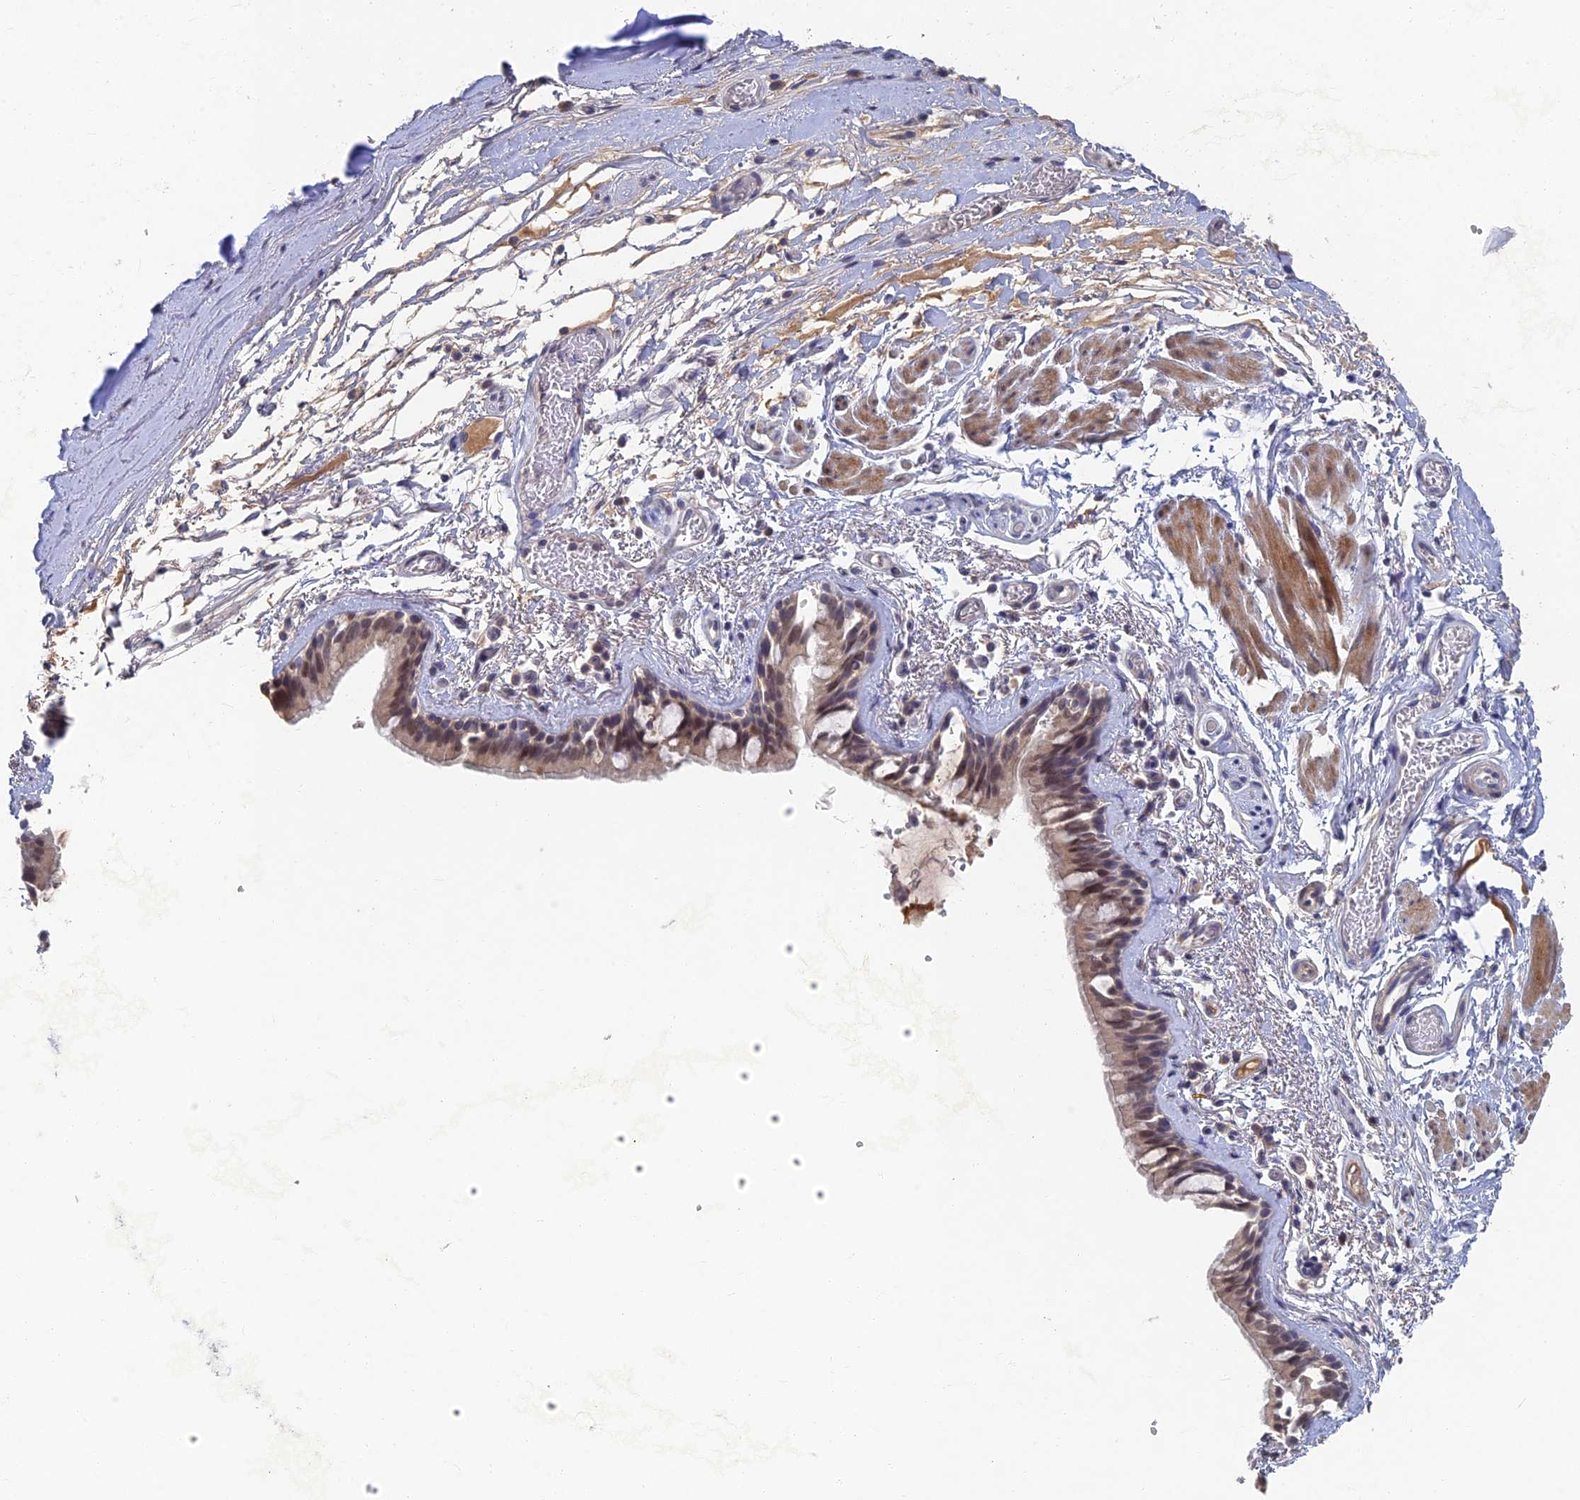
{"staining": {"intensity": "moderate", "quantity": "25%-75%", "location": "cytoplasmic/membranous,nuclear"}, "tissue": "bronchus", "cell_type": "Respiratory epithelial cells", "image_type": "normal", "snomed": [{"axis": "morphology", "description": "Normal tissue, NOS"}, {"axis": "topography", "description": "Cartilage tissue"}], "caption": "Bronchus stained with DAB (3,3'-diaminobenzidine) IHC exhibits medium levels of moderate cytoplasmic/membranous,nuclear expression in about 25%-75% of respiratory epithelial cells.", "gene": "GNA15", "patient": {"sex": "male", "age": 63}}